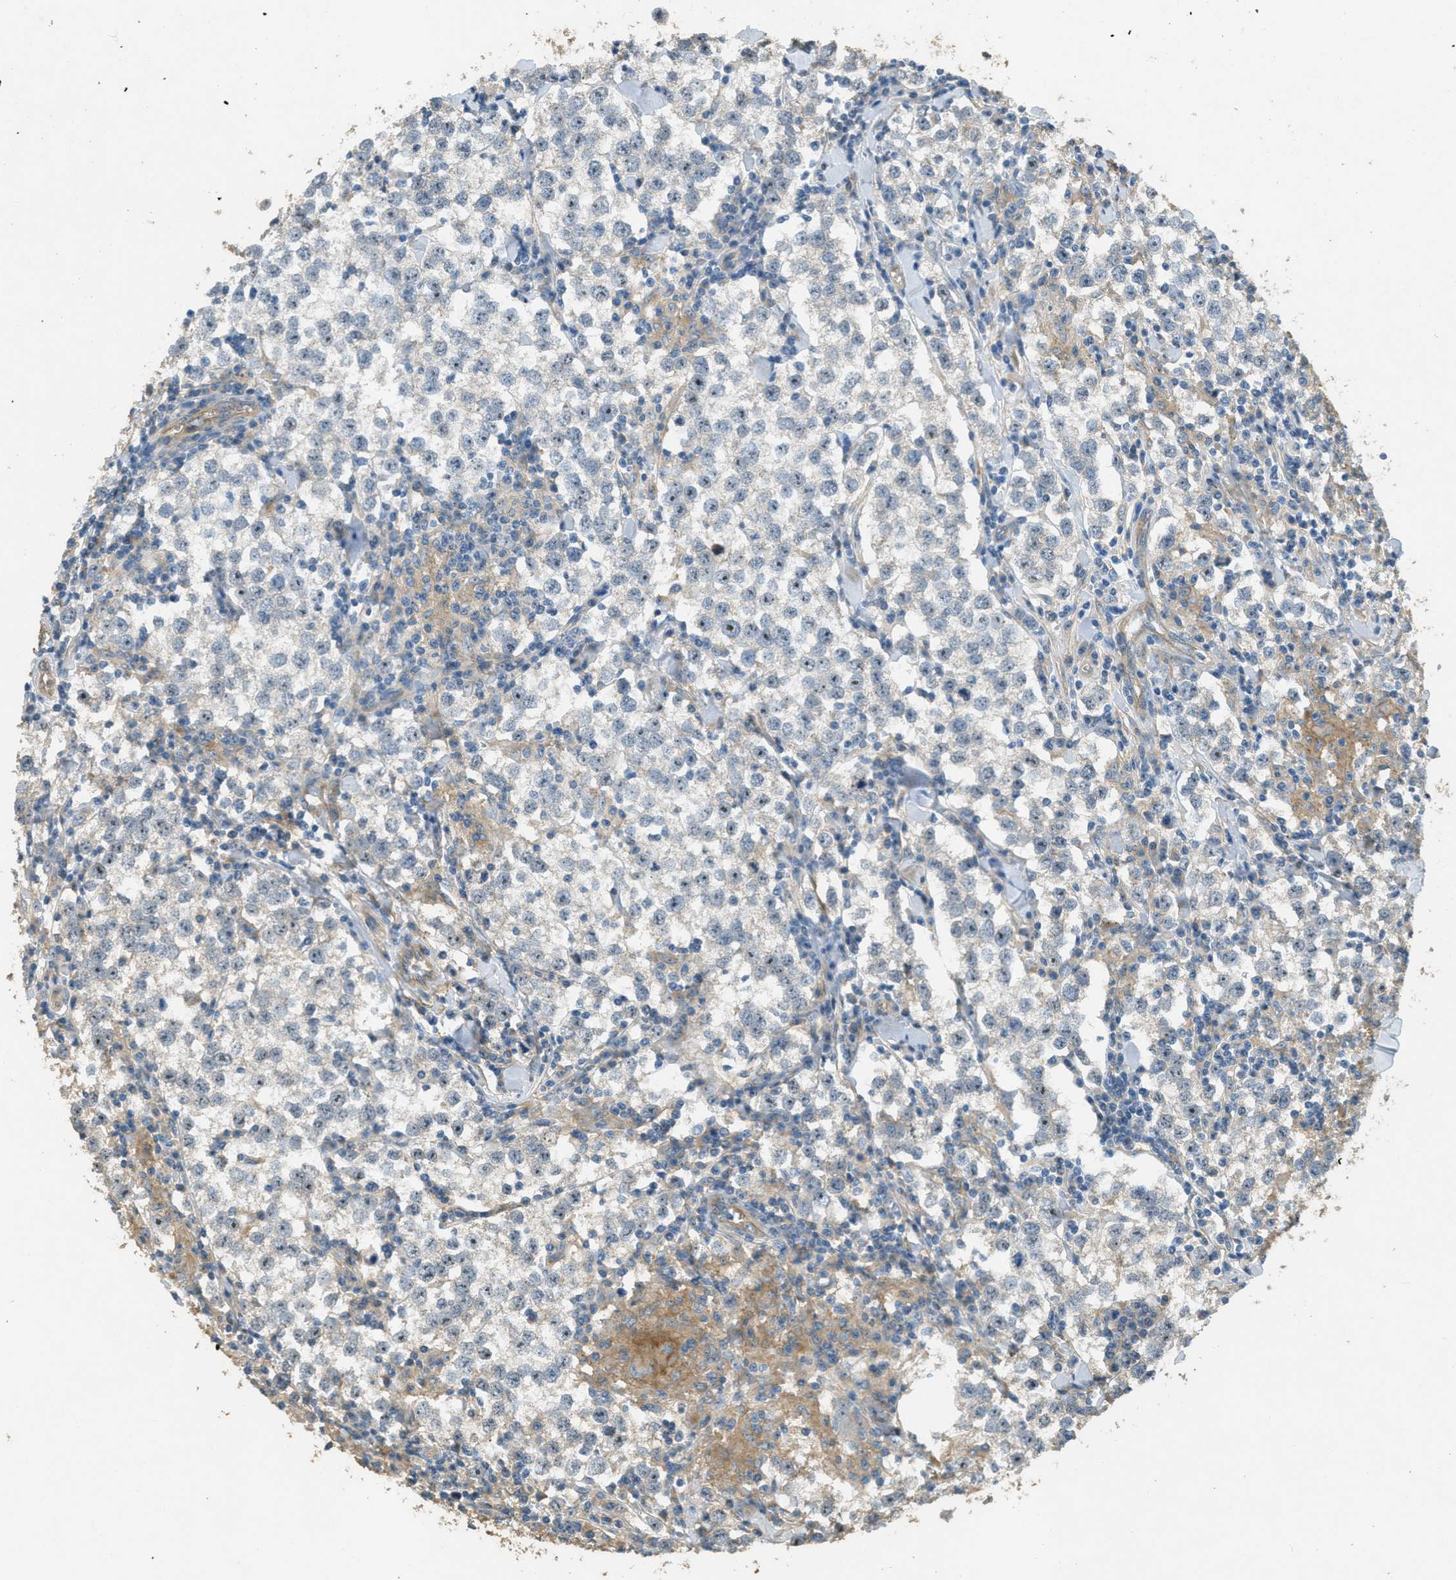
{"staining": {"intensity": "moderate", "quantity": "25%-75%", "location": "nuclear"}, "tissue": "testis cancer", "cell_type": "Tumor cells", "image_type": "cancer", "snomed": [{"axis": "morphology", "description": "Seminoma, NOS"}, {"axis": "morphology", "description": "Carcinoma, Embryonal, NOS"}, {"axis": "topography", "description": "Testis"}], "caption": "Immunohistochemical staining of human testis cancer (embryonal carcinoma) shows medium levels of moderate nuclear protein positivity in about 25%-75% of tumor cells. (Brightfield microscopy of DAB IHC at high magnification).", "gene": "OSMR", "patient": {"sex": "male", "age": 36}}